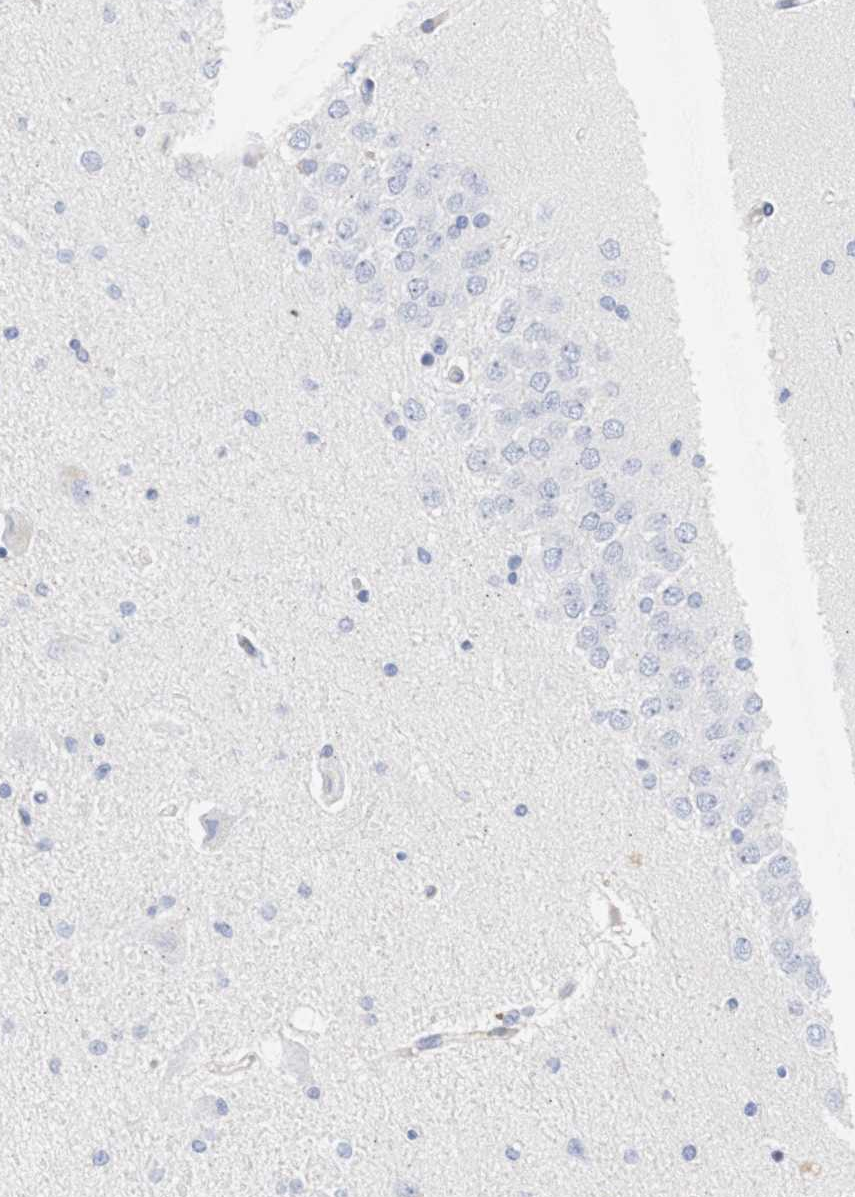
{"staining": {"intensity": "negative", "quantity": "none", "location": "none"}, "tissue": "hippocampus", "cell_type": "Glial cells", "image_type": "normal", "snomed": [{"axis": "morphology", "description": "Normal tissue, NOS"}, {"axis": "topography", "description": "Hippocampus"}], "caption": "Immunohistochemical staining of normal hippocampus displays no significant positivity in glial cells.", "gene": "SPATA3", "patient": {"sex": "female", "age": 54}}